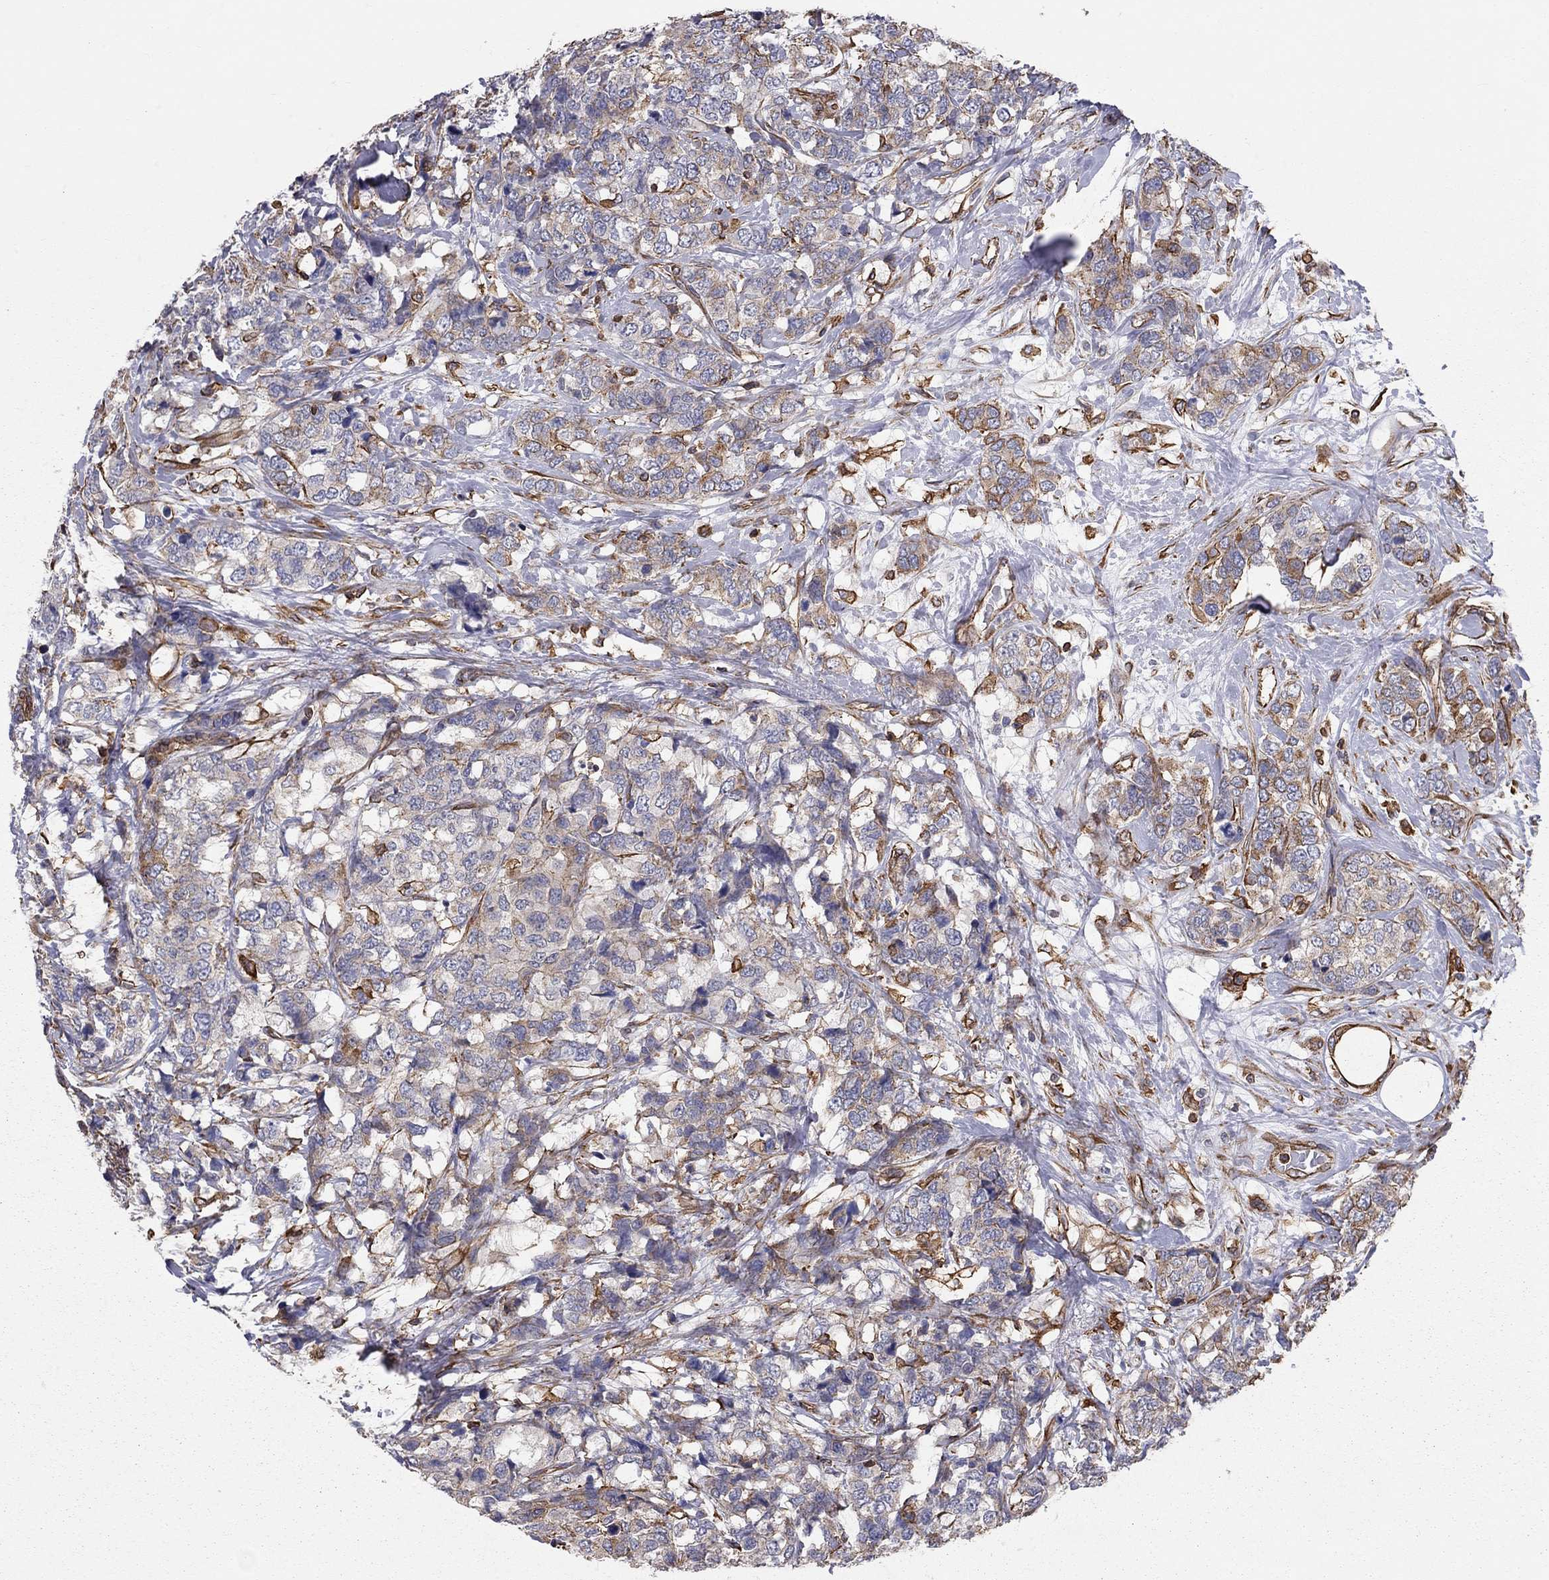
{"staining": {"intensity": "strong", "quantity": "<25%", "location": "cytoplasmic/membranous"}, "tissue": "breast cancer", "cell_type": "Tumor cells", "image_type": "cancer", "snomed": [{"axis": "morphology", "description": "Lobular carcinoma"}, {"axis": "topography", "description": "Breast"}], "caption": "Immunohistochemical staining of human breast cancer (lobular carcinoma) demonstrates medium levels of strong cytoplasmic/membranous expression in about <25% of tumor cells.", "gene": "BICDL2", "patient": {"sex": "female", "age": 59}}